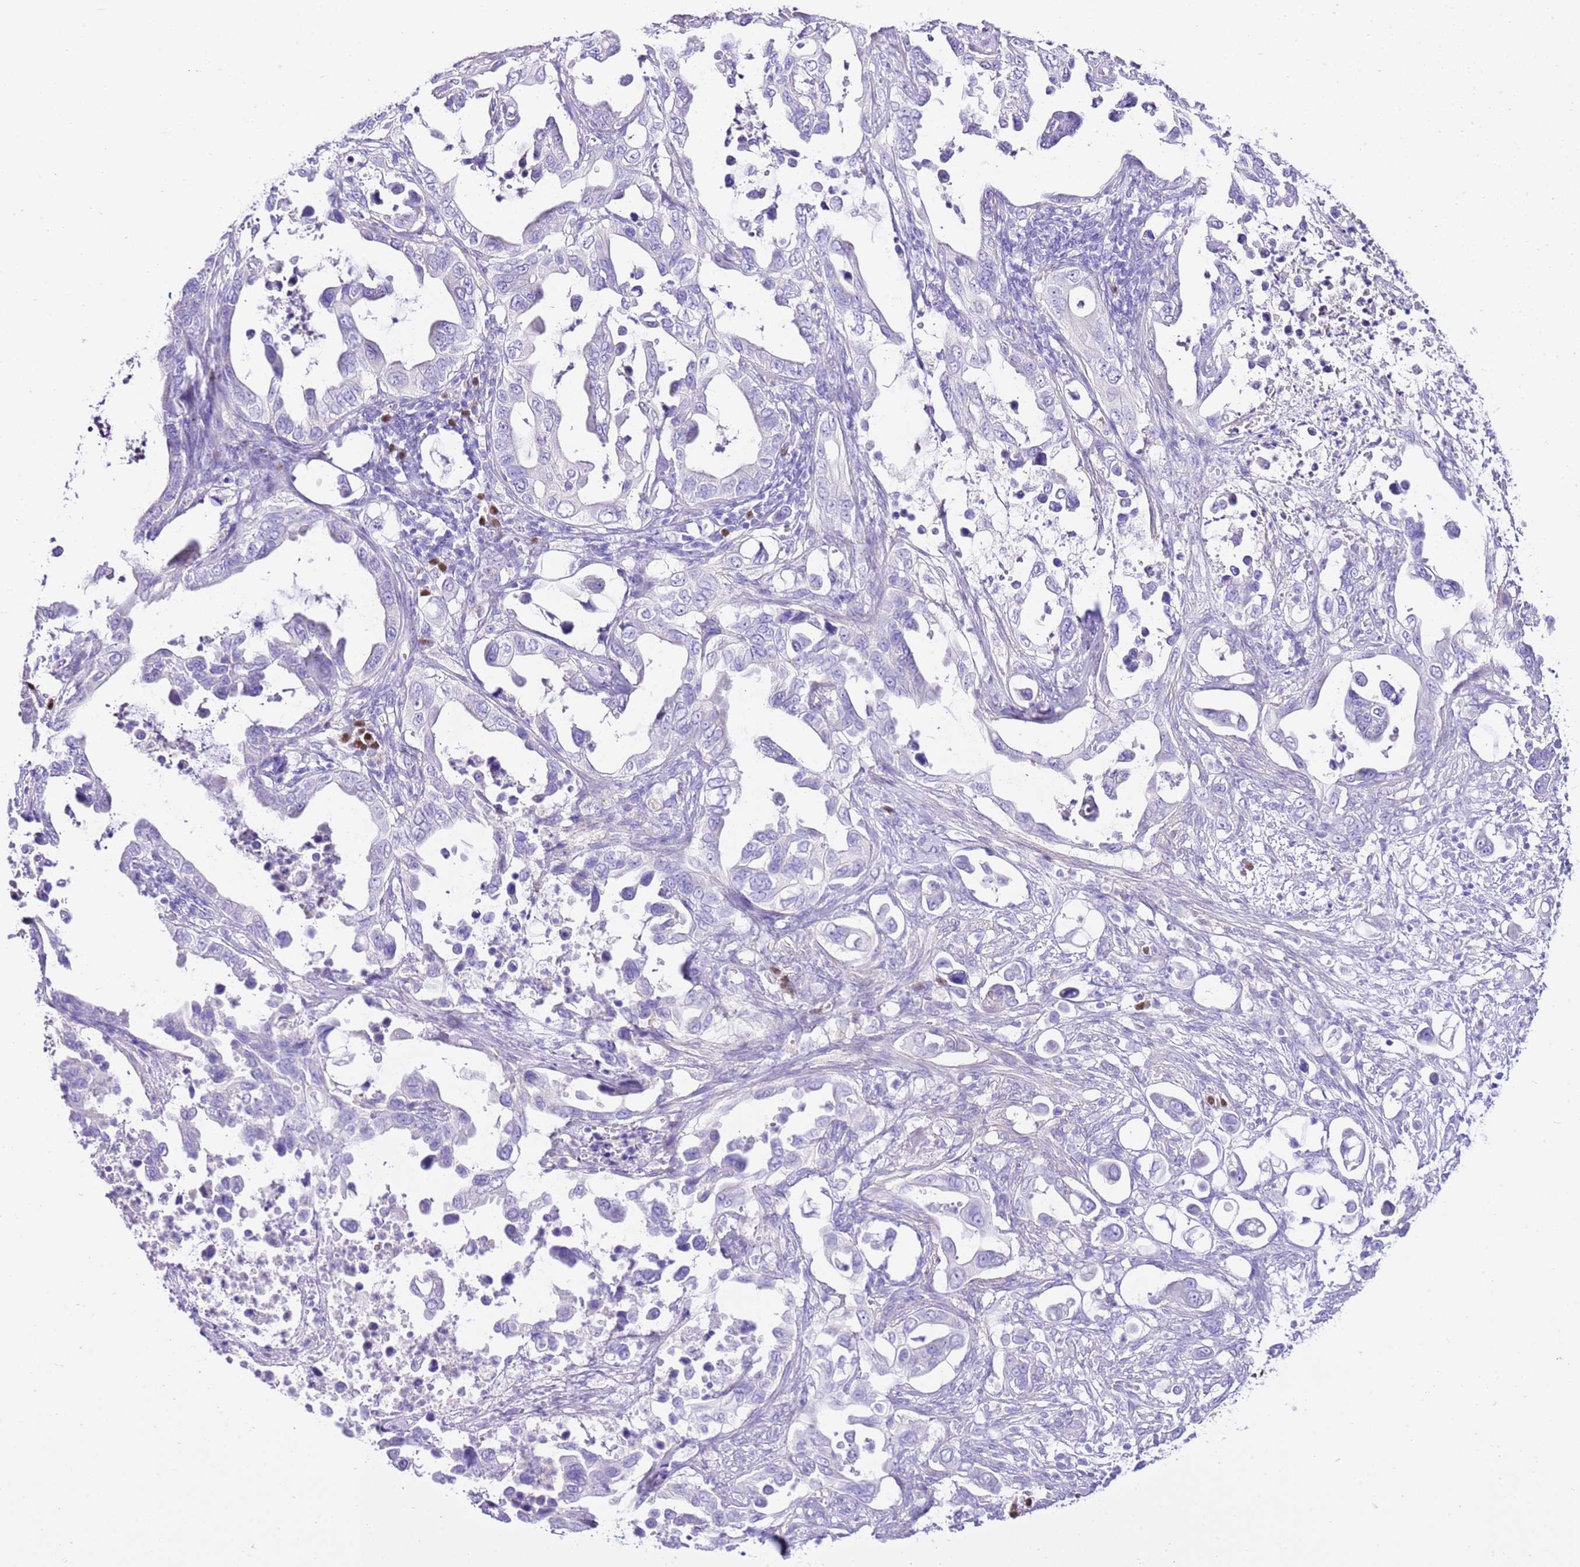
{"staining": {"intensity": "negative", "quantity": "none", "location": "none"}, "tissue": "pancreatic cancer", "cell_type": "Tumor cells", "image_type": "cancer", "snomed": [{"axis": "morphology", "description": "Adenocarcinoma, NOS"}, {"axis": "topography", "description": "Pancreas"}], "caption": "Human pancreatic cancer (adenocarcinoma) stained for a protein using immunohistochemistry exhibits no staining in tumor cells.", "gene": "BHLHA15", "patient": {"sex": "male", "age": 61}}